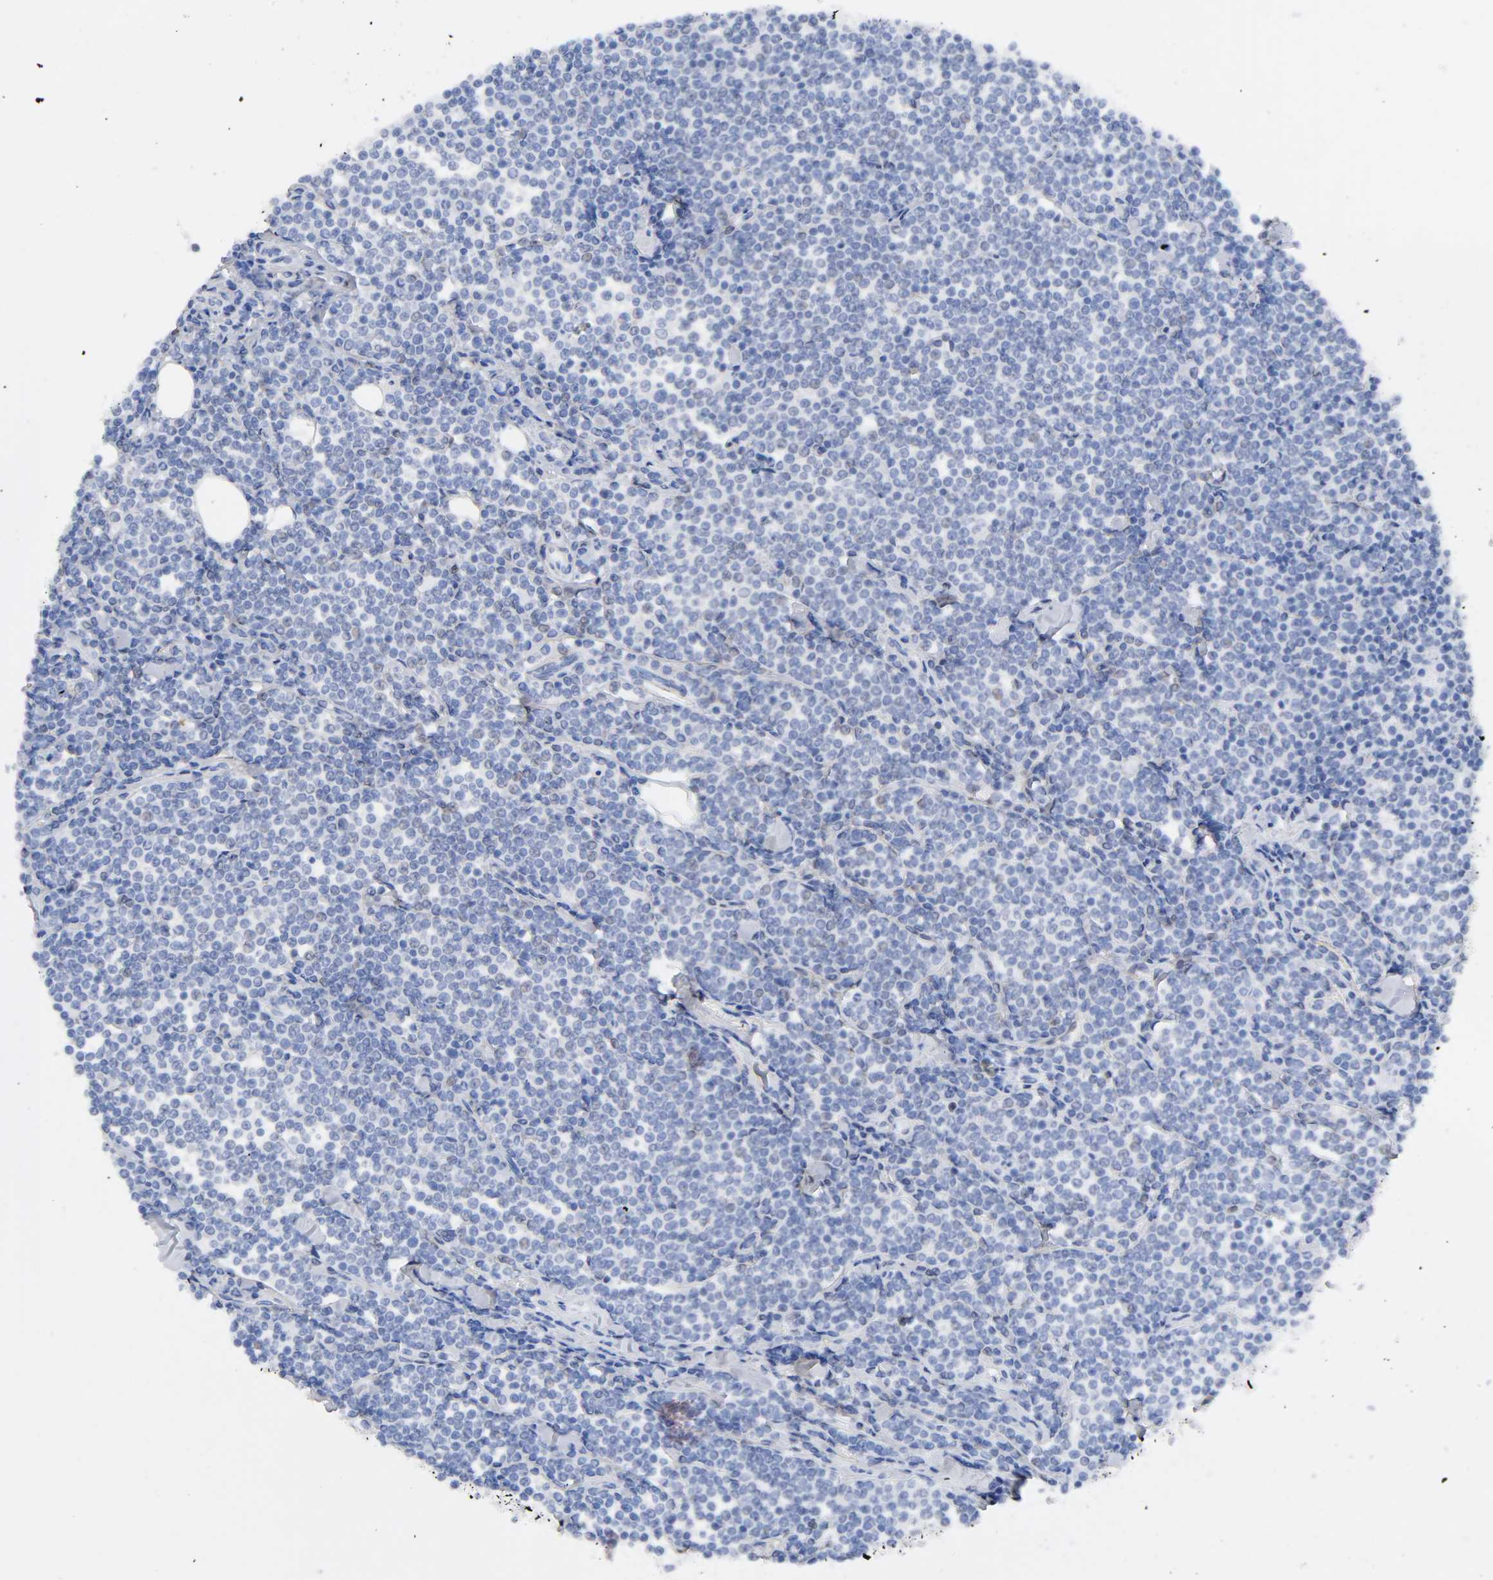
{"staining": {"intensity": "negative", "quantity": "none", "location": "none"}, "tissue": "lymphoma", "cell_type": "Tumor cells", "image_type": "cancer", "snomed": [{"axis": "morphology", "description": "Malignant lymphoma, non-Hodgkin's type, Low grade"}, {"axis": "topography", "description": "Soft tissue"}], "caption": "High magnification brightfield microscopy of low-grade malignant lymphoma, non-Hodgkin's type stained with DAB (brown) and counterstained with hematoxylin (blue): tumor cells show no significant expression. The staining was performed using DAB (3,3'-diaminobenzidine) to visualize the protein expression in brown, while the nuclei were stained in blue with hematoxylin (Magnification: 20x).", "gene": "STK38", "patient": {"sex": "male", "age": 92}}